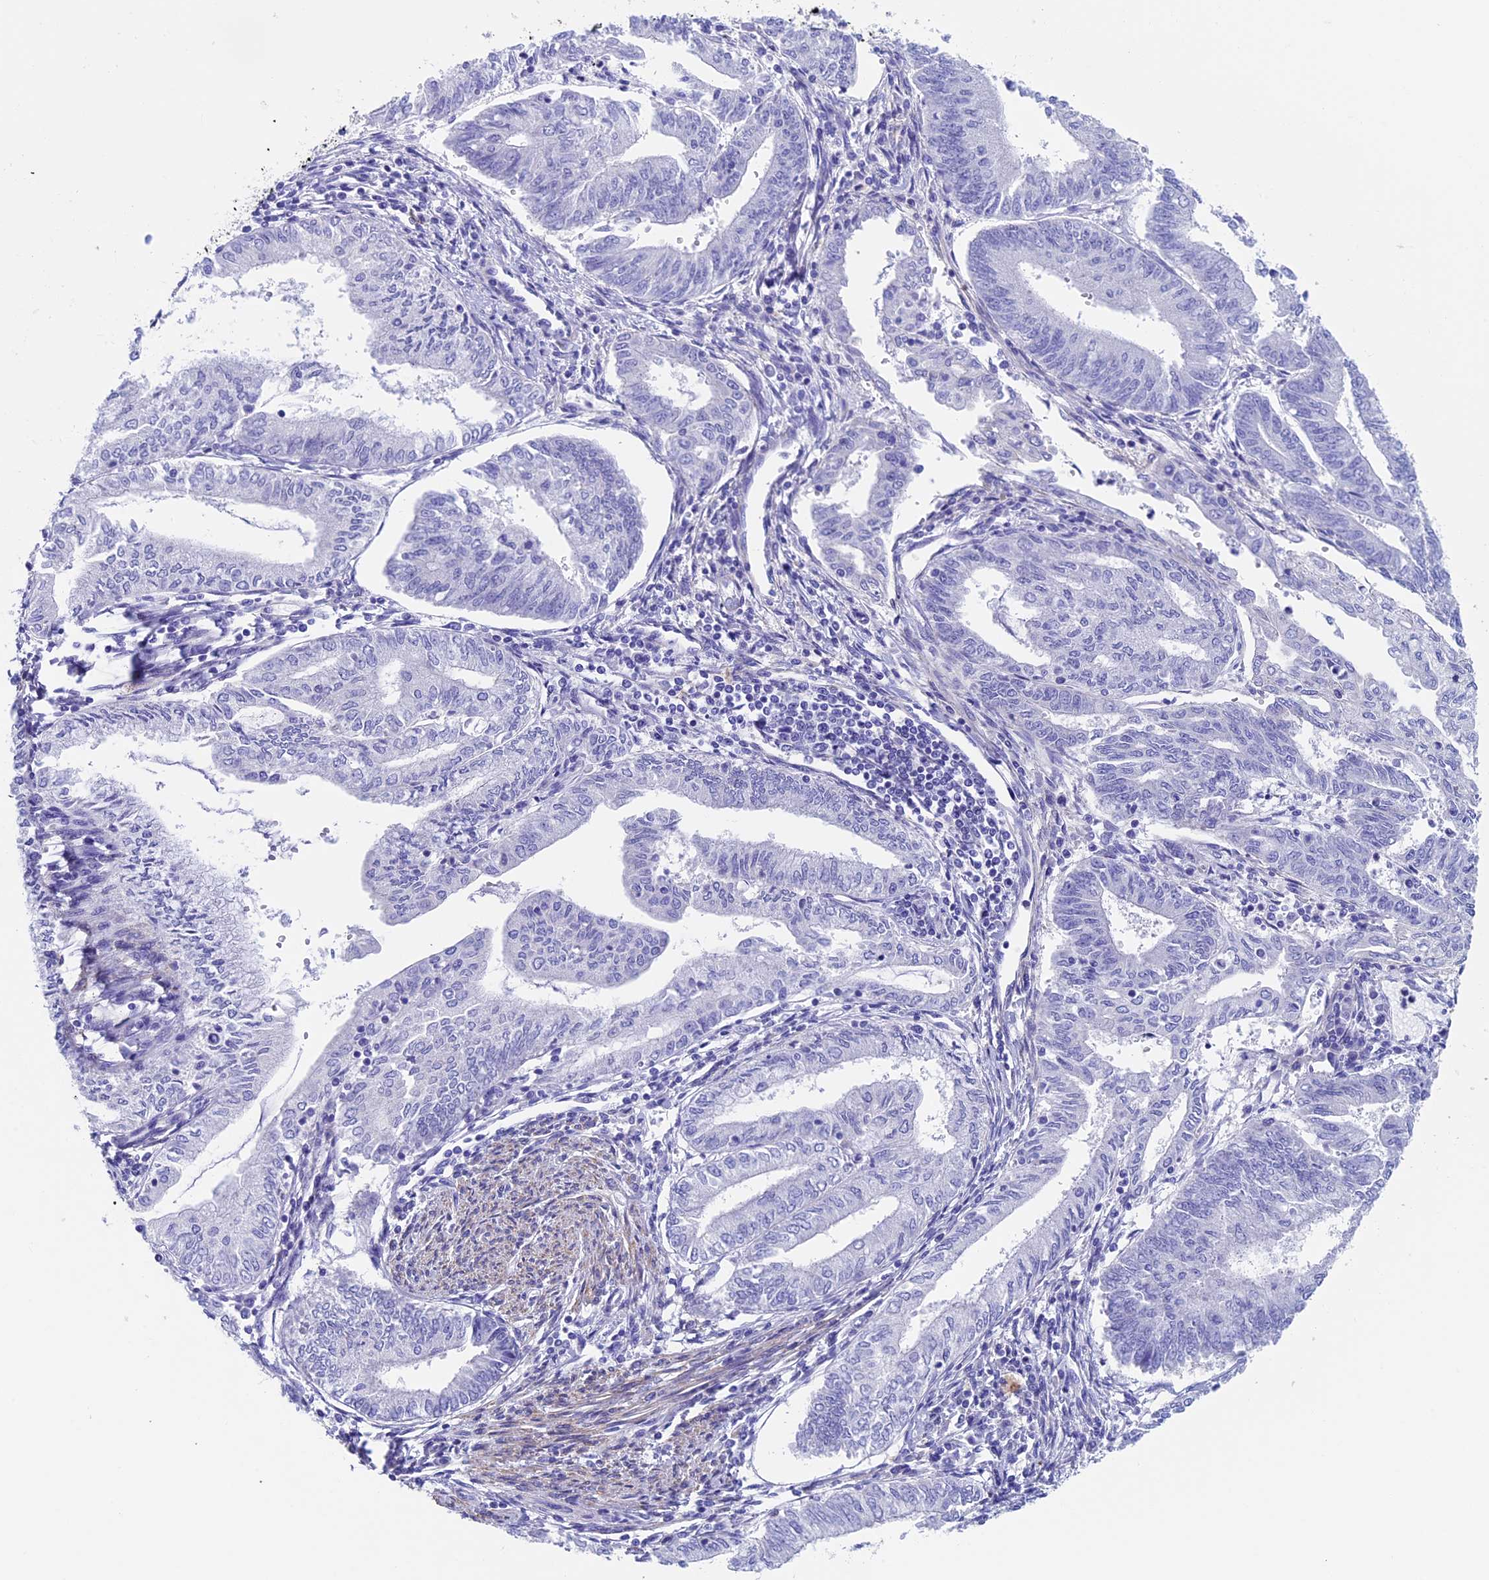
{"staining": {"intensity": "negative", "quantity": "none", "location": "none"}, "tissue": "endometrial cancer", "cell_type": "Tumor cells", "image_type": "cancer", "snomed": [{"axis": "morphology", "description": "Adenocarcinoma, NOS"}, {"axis": "topography", "description": "Endometrium"}], "caption": "An image of endometrial cancer (adenocarcinoma) stained for a protein shows no brown staining in tumor cells. Brightfield microscopy of IHC stained with DAB (3,3'-diaminobenzidine) (brown) and hematoxylin (blue), captured at high magnification.", "gene": "ADH7", "patient": {"sex": "female", "age": 66}}